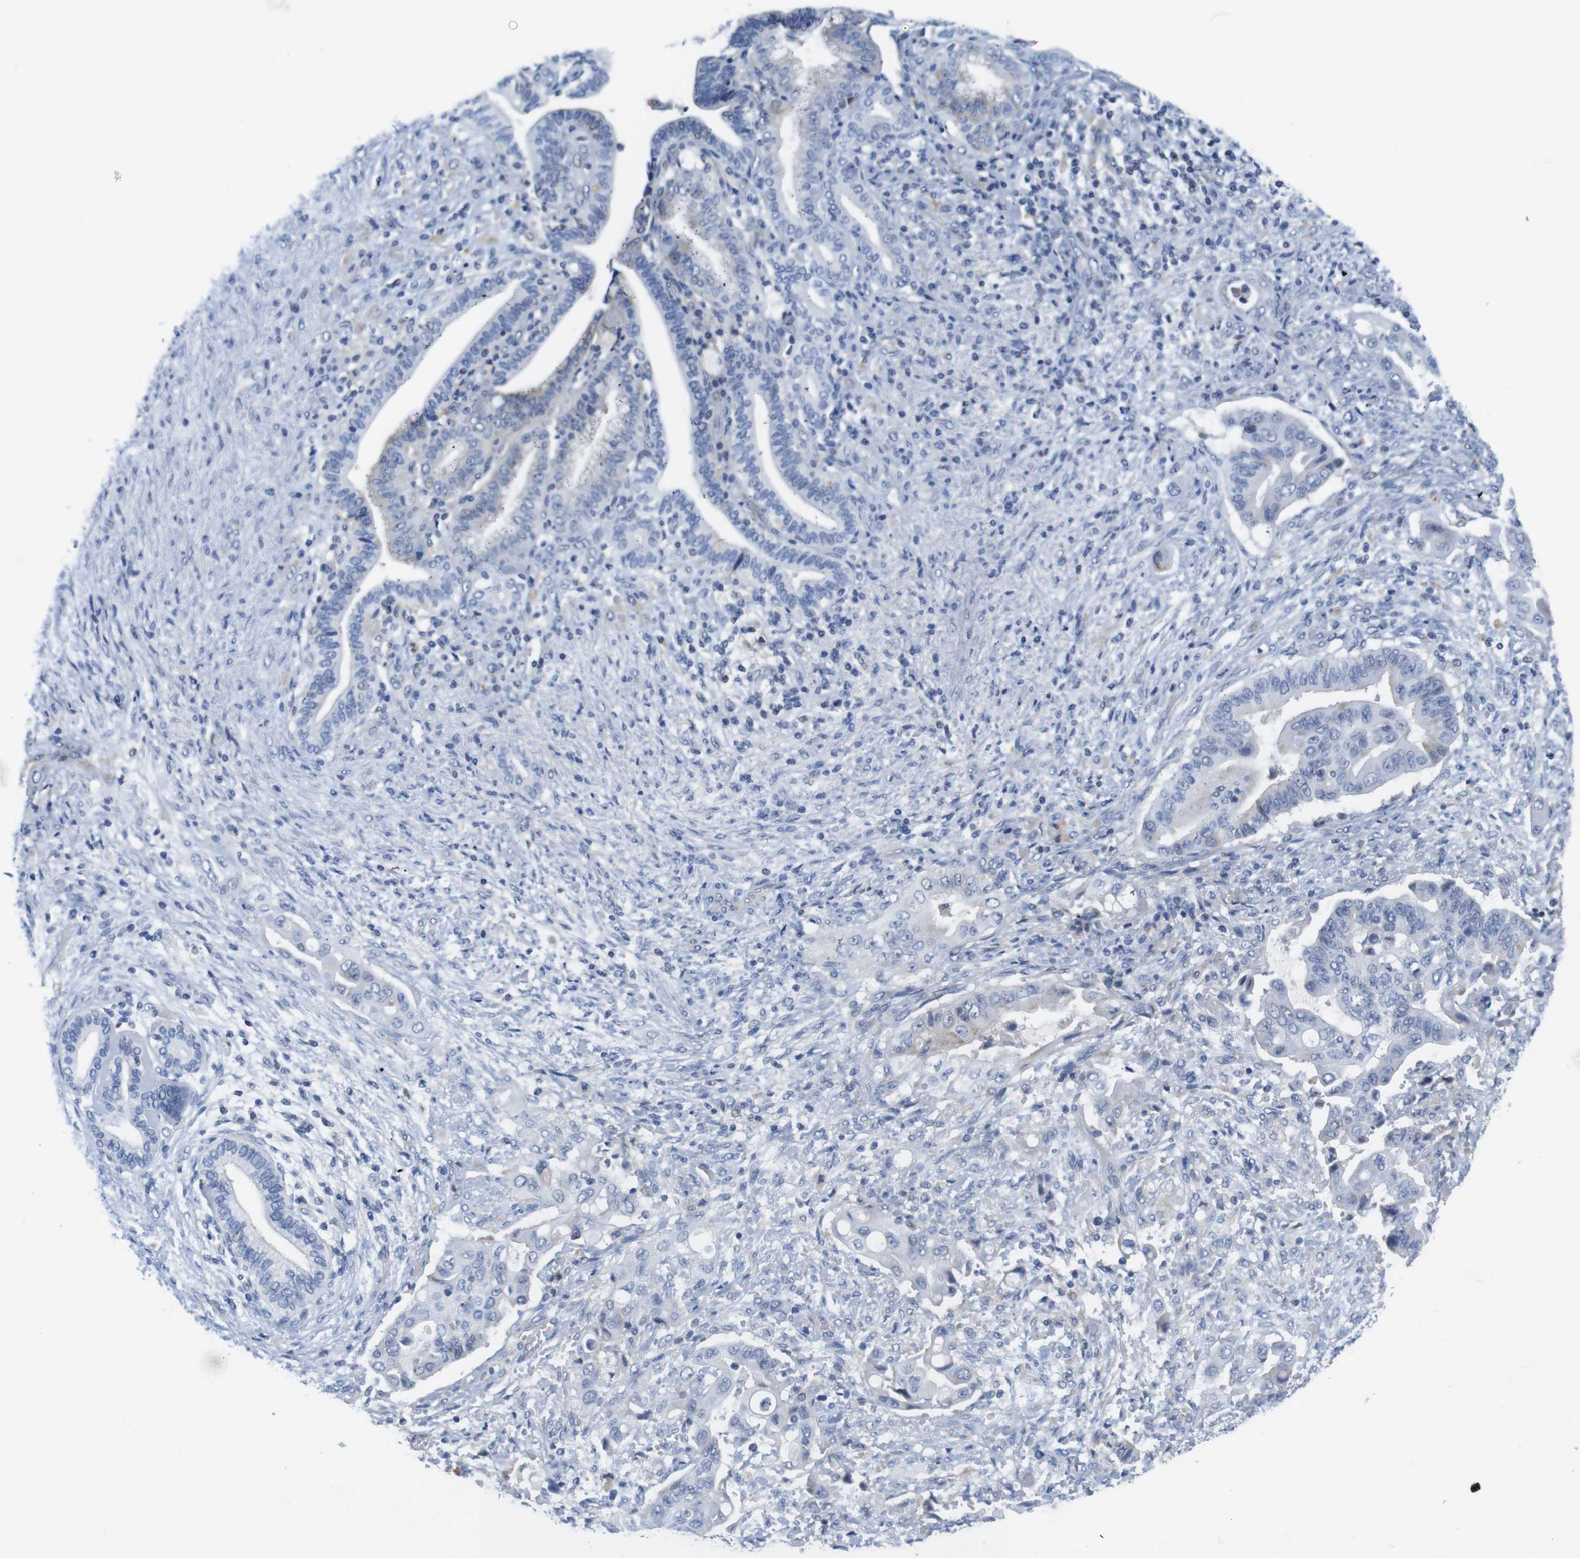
{"staining": {"intensity": "negative", "quantity": "none", "location": "none"}, "tissue": "liver cancer", "cell_type": "Tumor cells", "image_type": "cancer", "snomed": [{"axis": "morphology", "description": "Cholangiocarcinoma"}, {"axis": "topography", "description": "Liver"}], "caption": "A histopathology image of liver cancer stained for a protein demonstrates no brown staining in tumor cells.", "gene": "OTOF", "patient": {"sex": "female", "age": 61}}